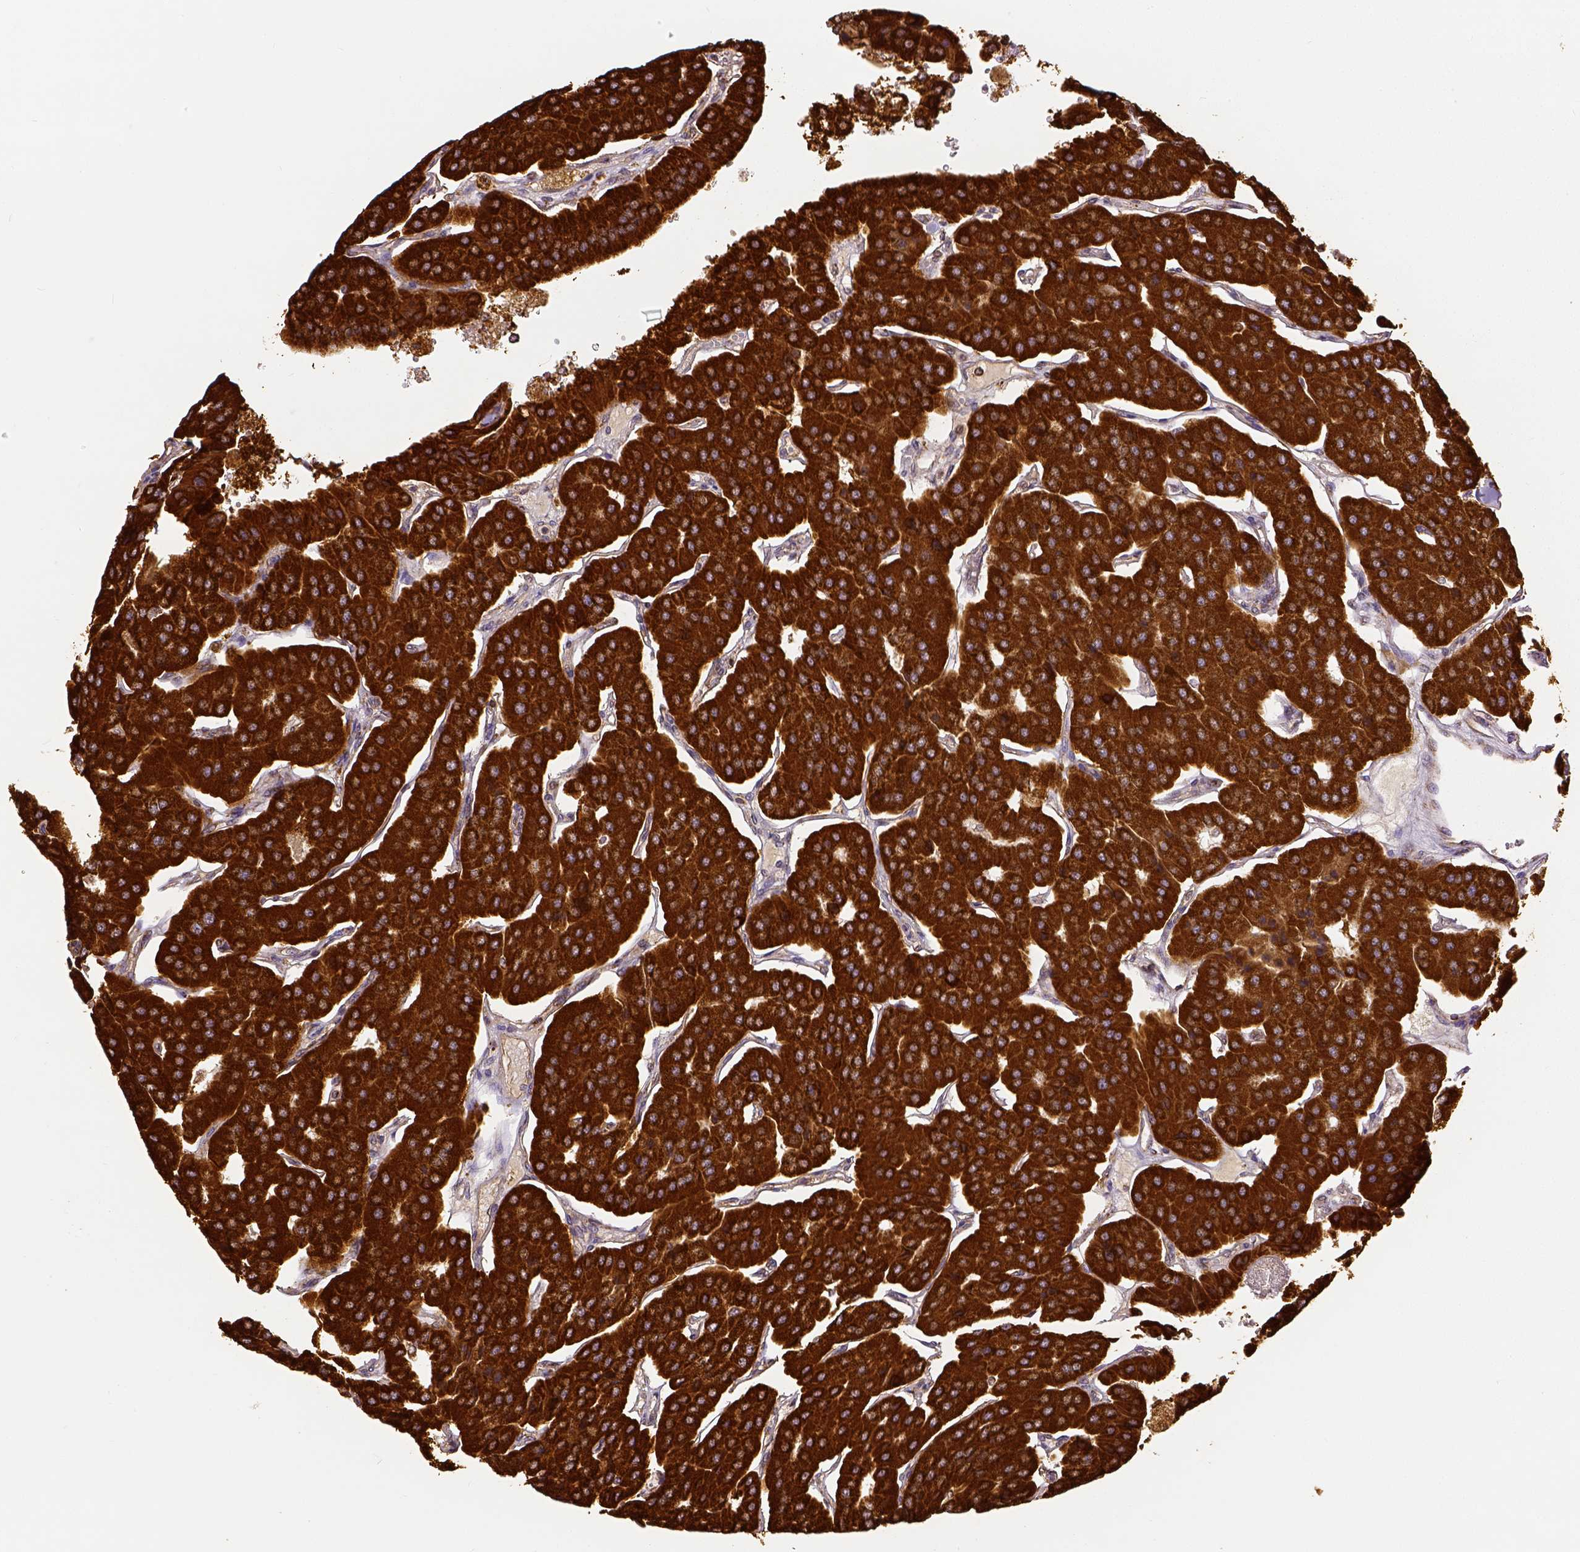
{"staining": {"intensity": "strong", "quantity": ">75%", "location": "cytoplasmic/membranous"}, "tissue": "parathyroid gland", "cell_type": "Glandular cells", "image_type": "normal", "snomed": [{"axis": "morphology", "description": "Normal tissue, NOS"}, {"axis": "morphology", "description": "Adenoma, NOS"}, {"axis": "topography", "description": "Parathyroid gland"}], "caption": "A high-resolution image shows immunohistochemistry (IHC) staining of normal parathyroid gland, which demonstrates strong cytoplasmic/membranous staining in approximately >75% of glandular cells.", "gene": "SDHB", "patient": {"sex": "female", "age": 86}}